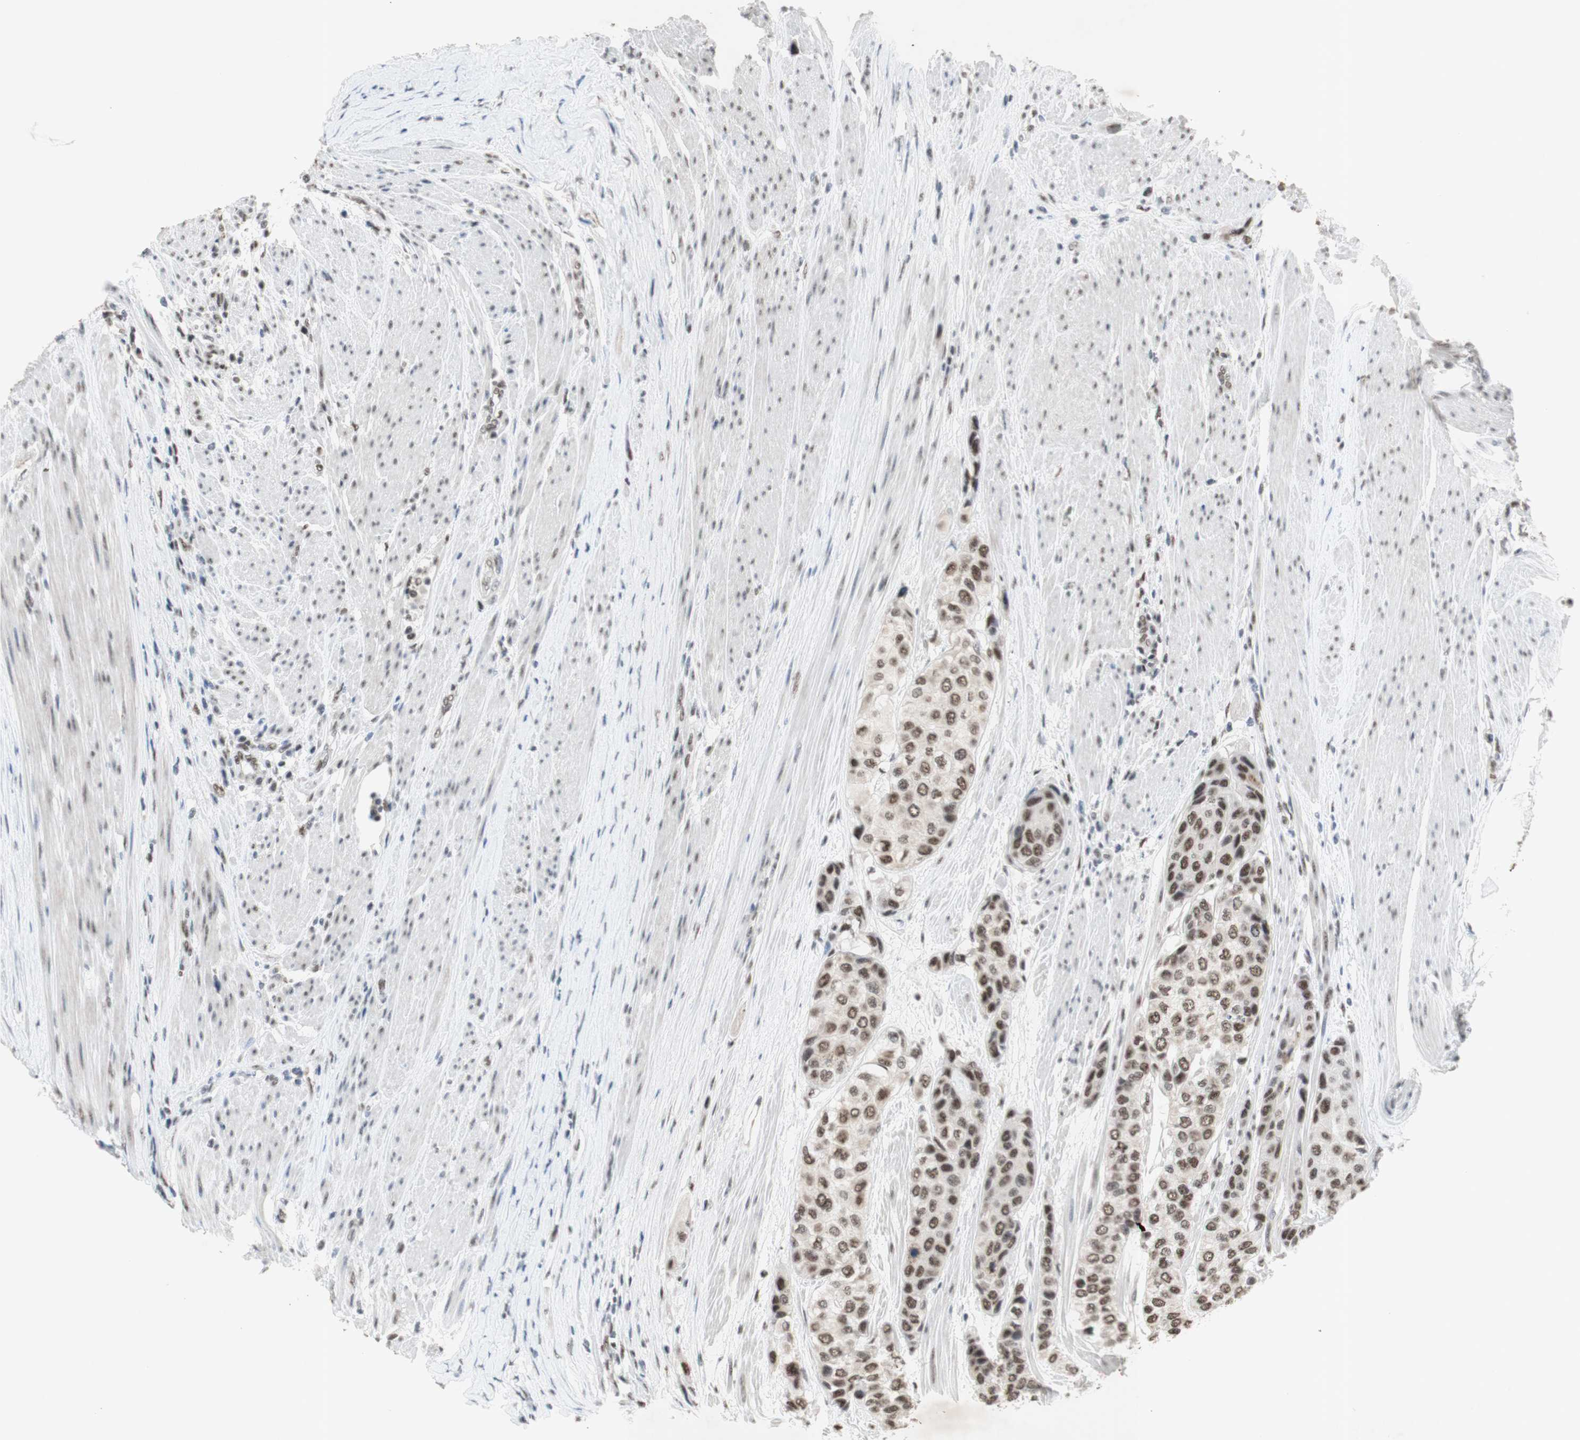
{"staining": {"intensity": "moderate", "quantity": ">75%", "location": "nuclear"}, "tissue": "urothelial cancer", "cell_type": "Tumor cells", "image_type": "cancer", "snomed": [{"axis": "morphology", "description": "Urothelial carcinoma, High grade"}, {"axis": "topography", "description": "Urinary bladder"}], "caption": "Tumor cells demonstrate medium levels of moderate nuclear staining in approximately >75% of cells in urothelial cancer. The staining is performed using DAB (3,3'-diaminobenzidine) brown chromogen to label protein expression. The nuclei are counter-stained blue using hematoxylin.", "gene": "SNRPB", "patient": {"sex": "female", "age": 56}}